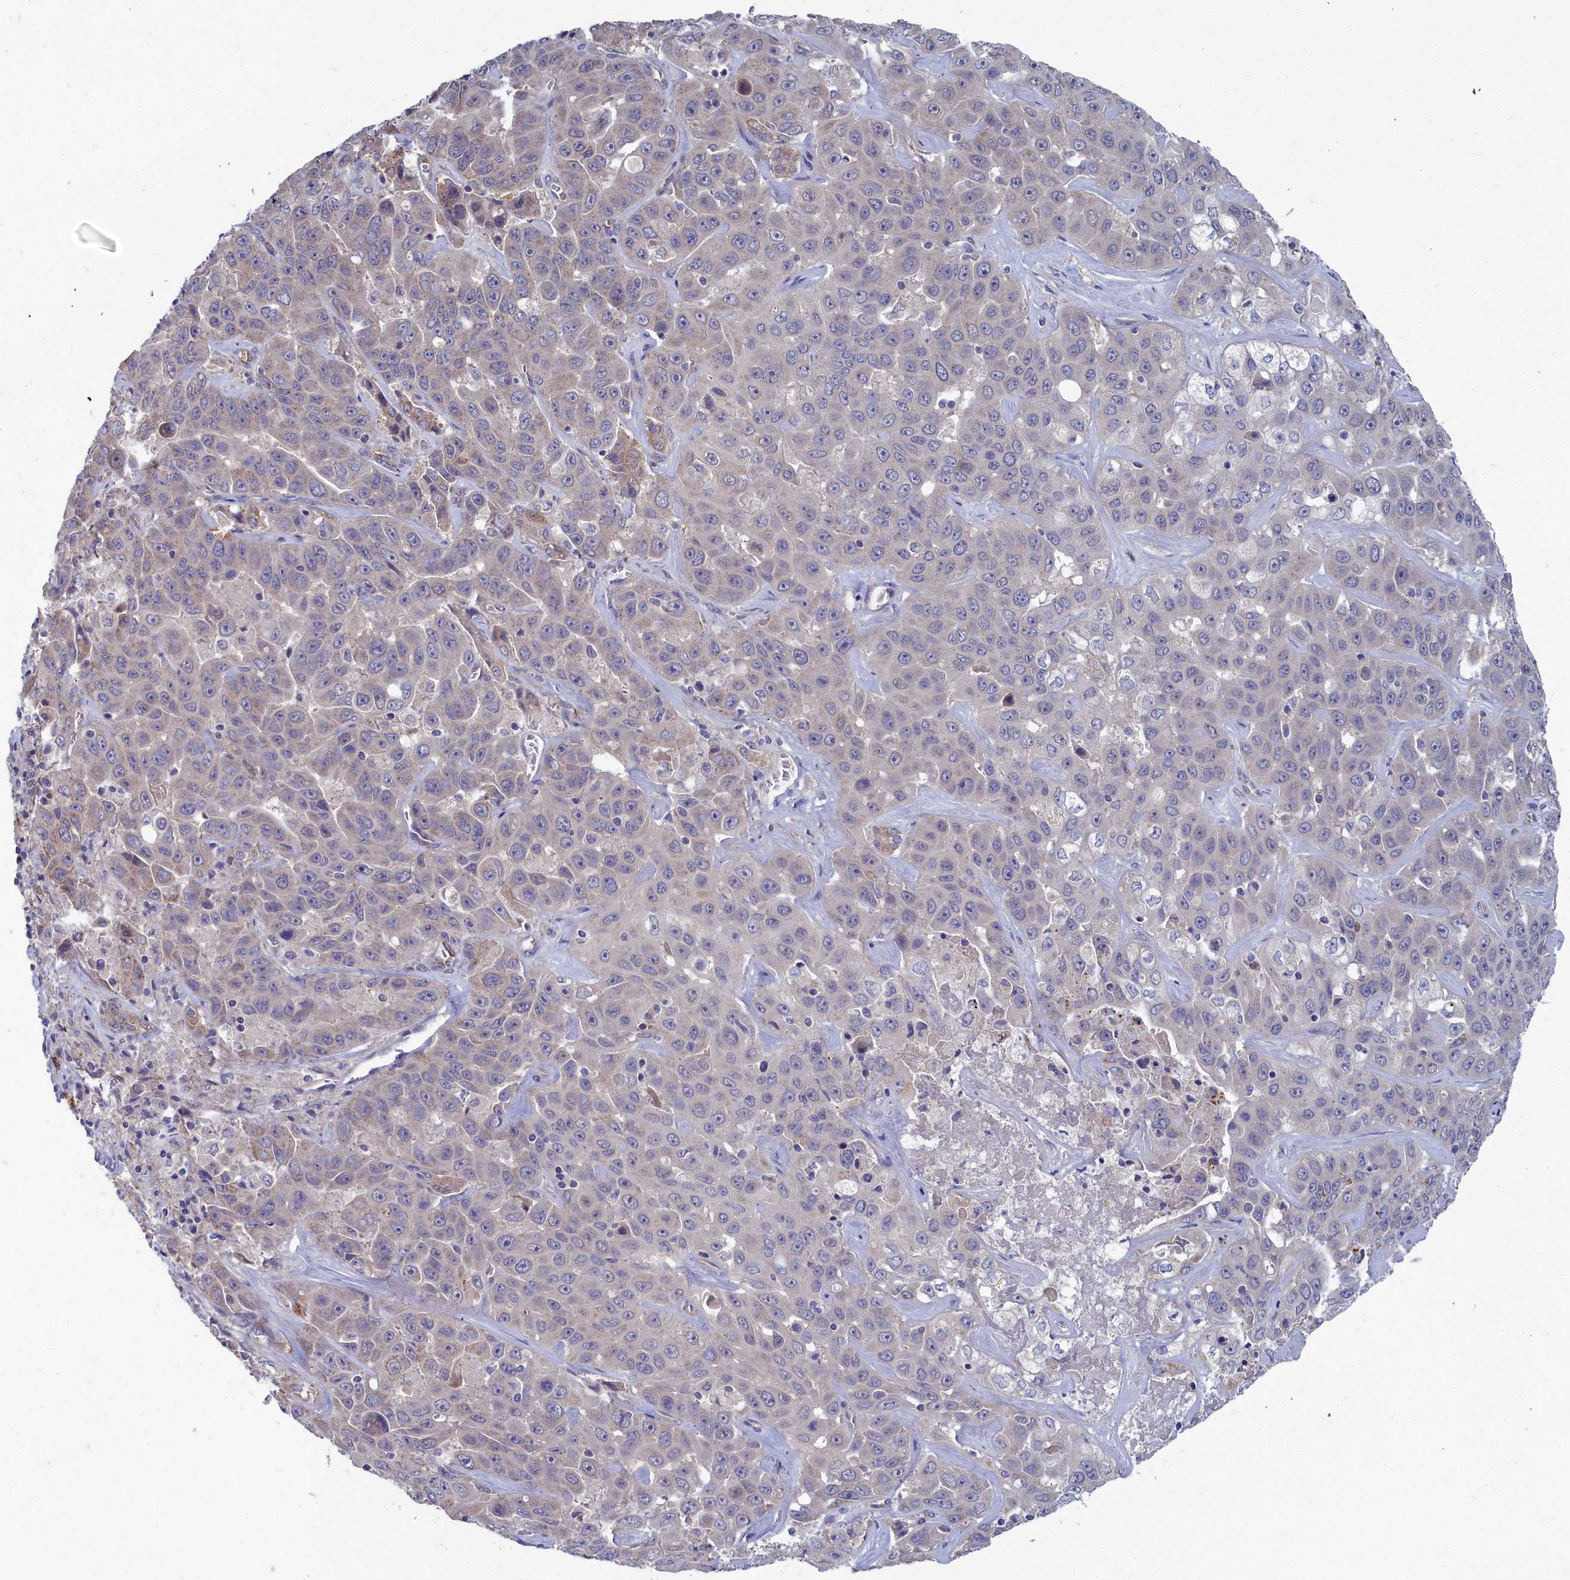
{"staining": {"intensity": "negative", "quantity": "none", "location": "none"}, "tissue": "liver cancer", "cell_type": "Tumor cells", "image_type": "cancer", "snomed": [{"axis": "morphology", "description": "Cholangiocarcinoma"}, {"axis": "topography", "description": "Liver"}], "caption": "Tumor cells are negative for protein expression in human liver cholangiocarcinoma. (DAB immunohistochemistry with hematoxylin counter stain).", "gene": "RDX", "patient": {"sex": "female", "age": 52}}